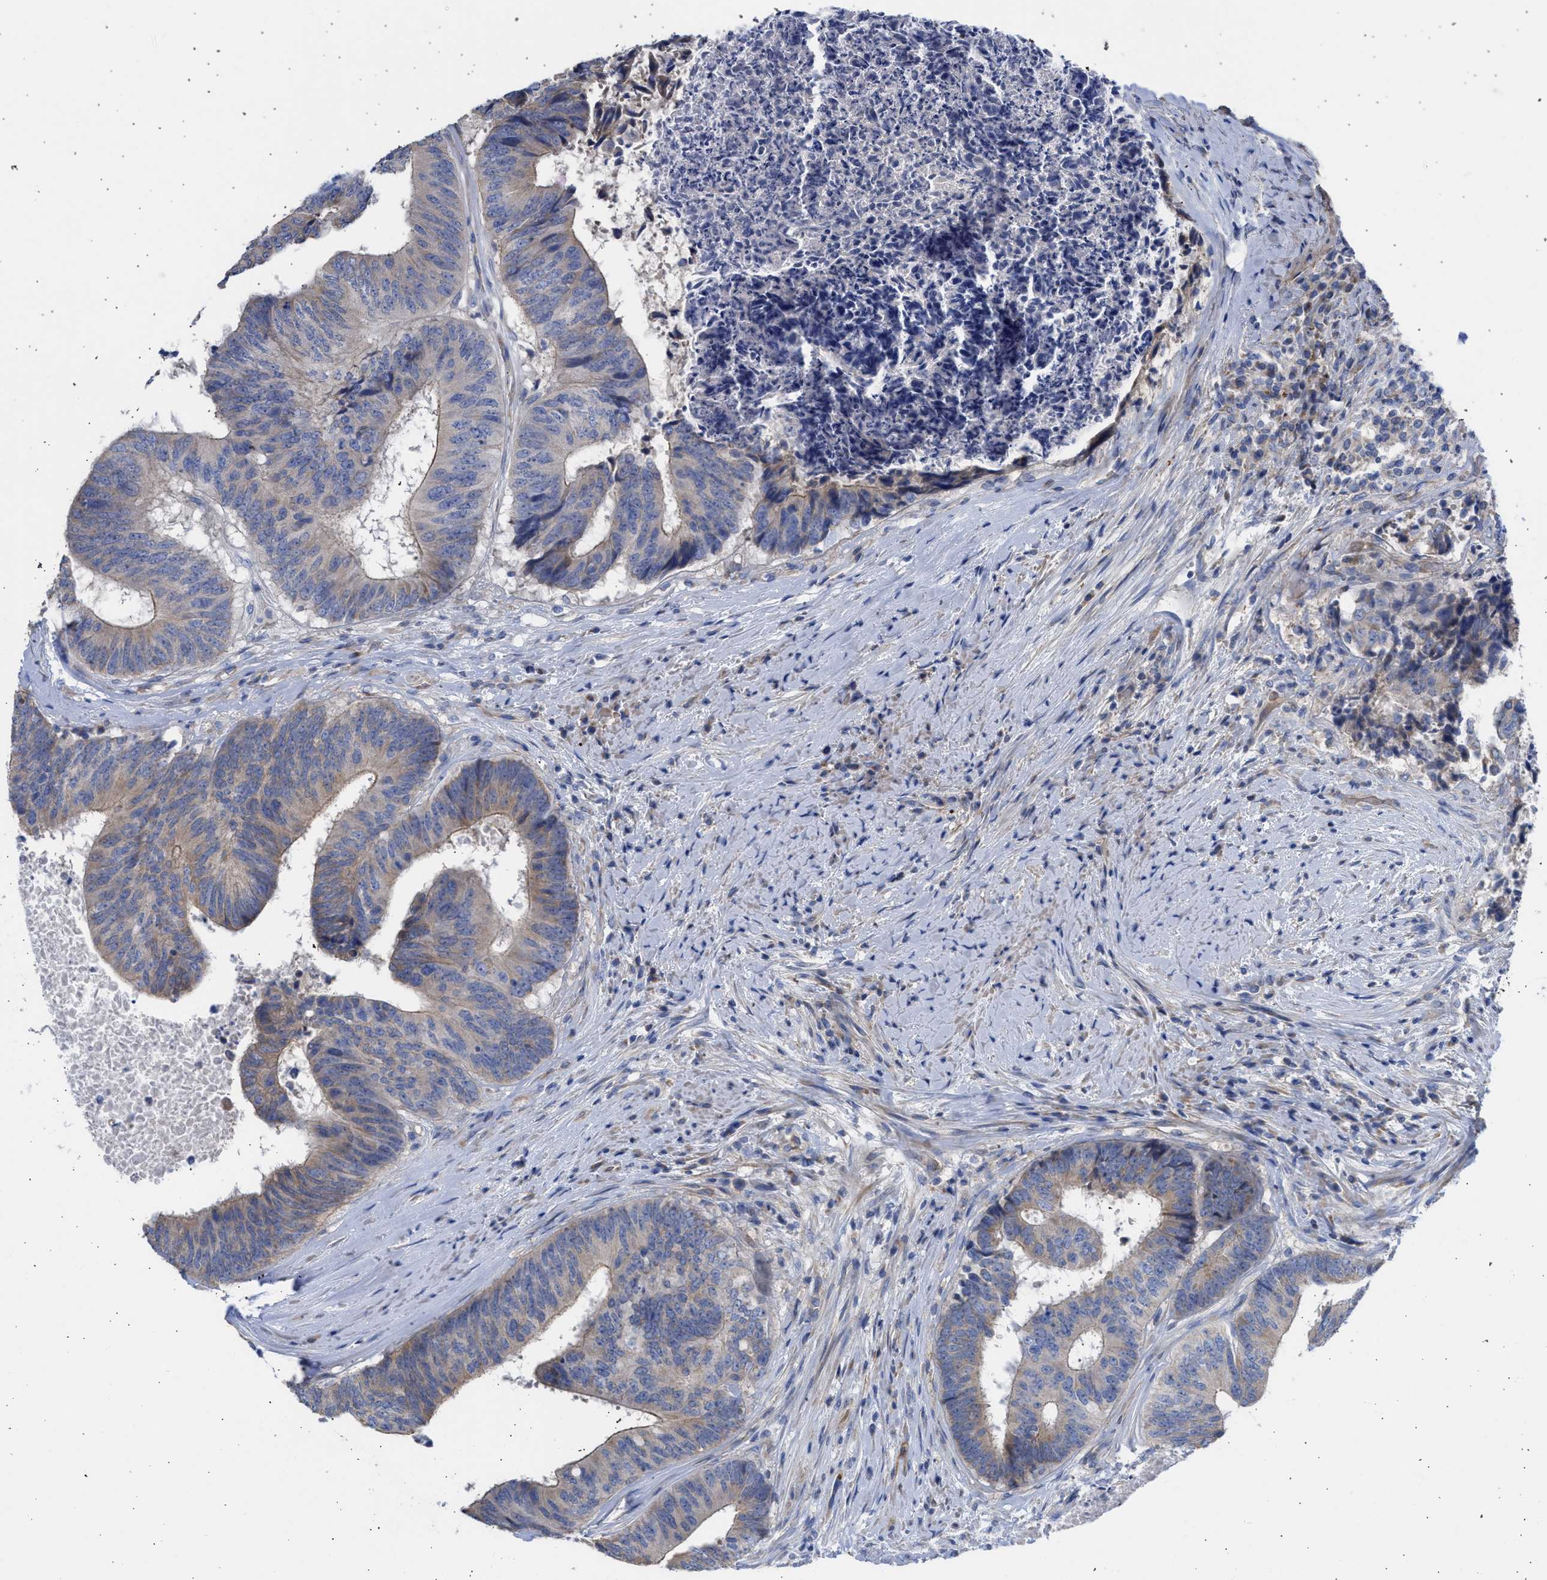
{"staining": {"intensity": "weak", "quantity": "<25%", "location": "cytoplasmic/membranous"}, "tissue": "colorectal cancer", "cell_type": "Tumor cells", "image_type": "cancer", "snomed": [{"axis": "morphology", "description": "Adenocarcinoma, NOS"}, {"axis": "topography", "description": "Rectum"}], "caption": "An image of human colorectal cancer (adenocarcinoma) is negative for staining in tumor cells. The staining was performed using DAB (3,3'-diaminobenzidine) to visualize the protein expression in brown, while the nuclei were stained in blue with hematoxylin (Magnification: 20x).", "gene": "BTG3", "patient": {"sex": "male", "age": 72}}